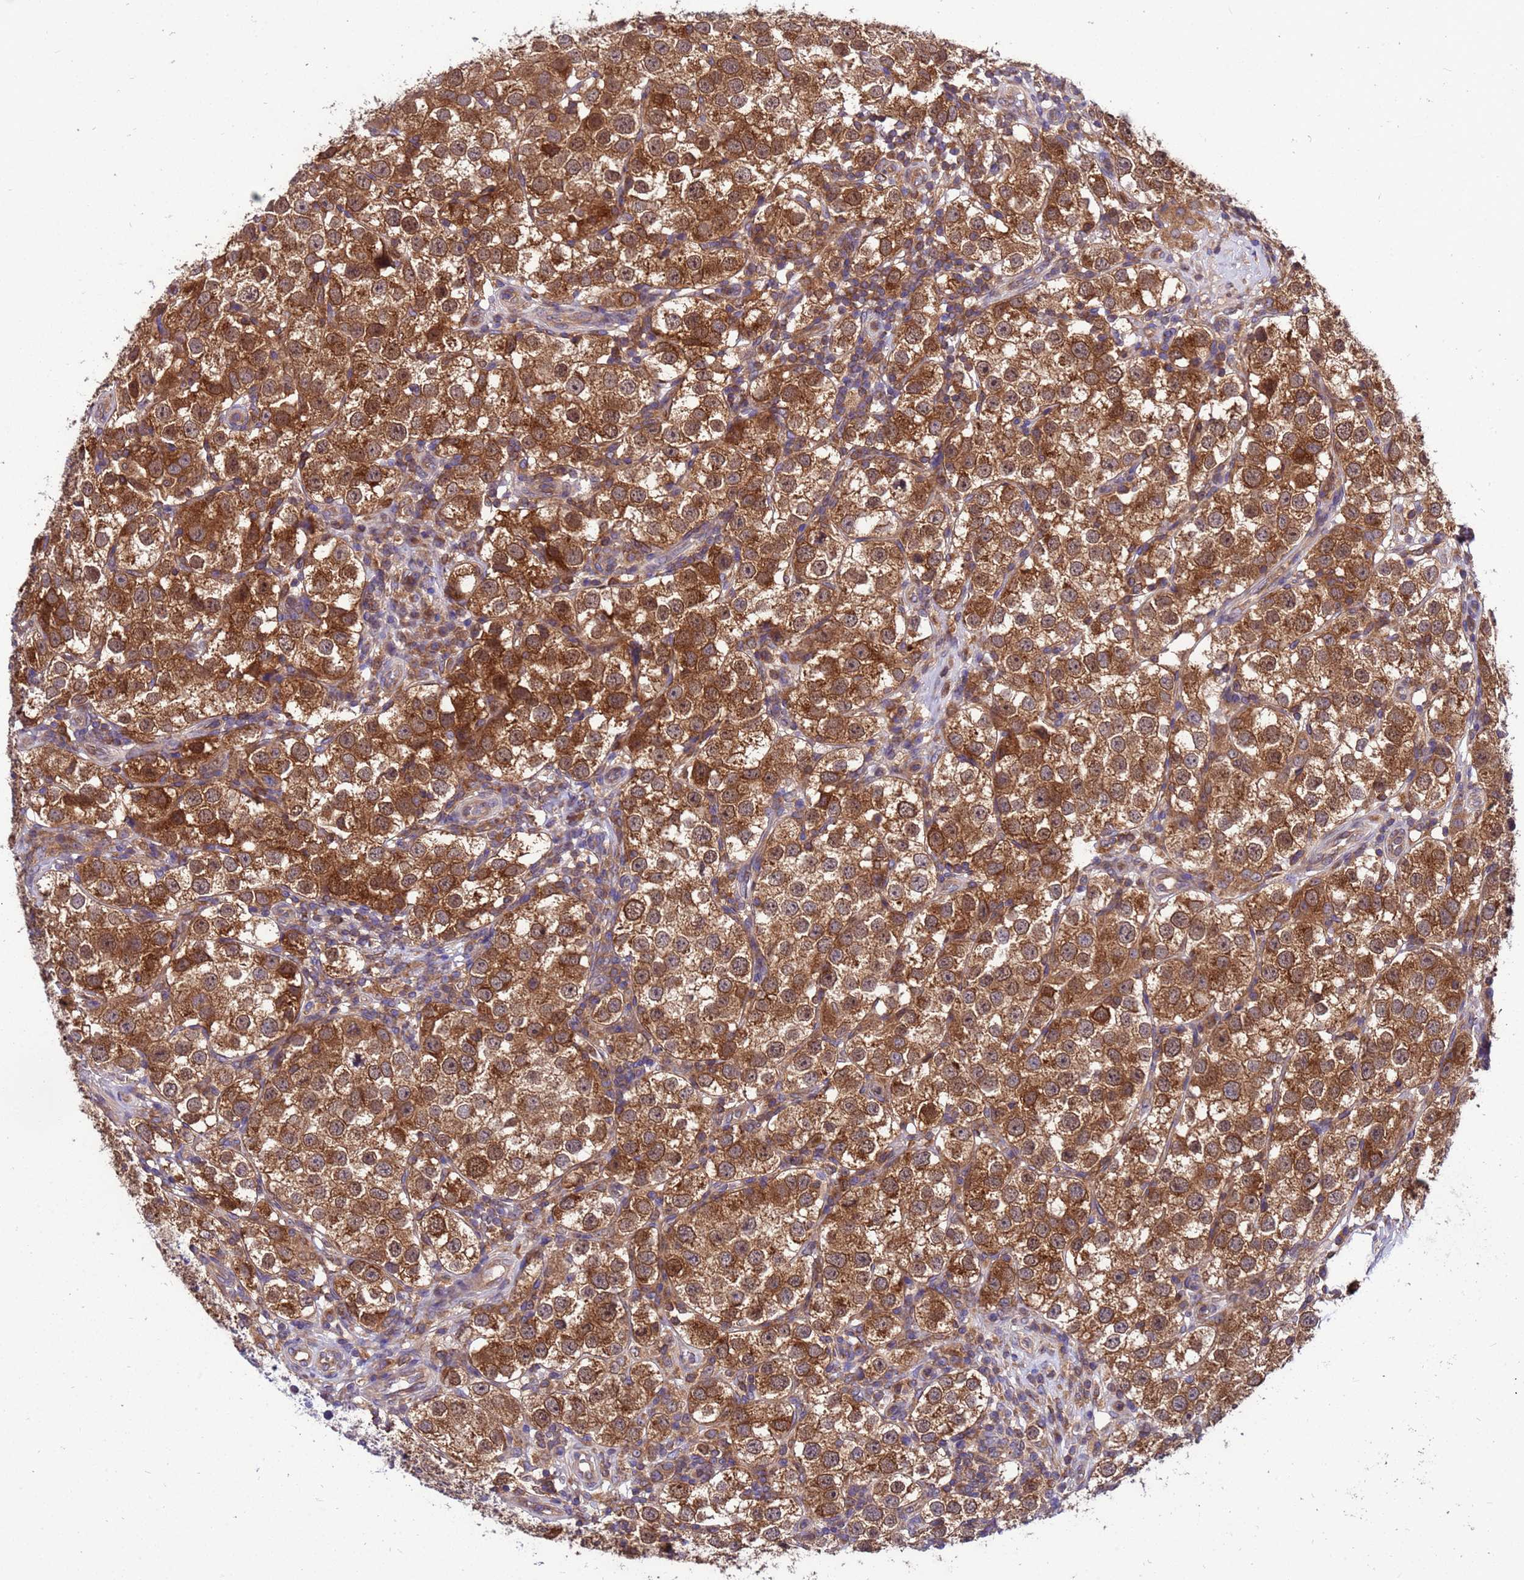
{"staining": {"intensity": "strong", "quantity": "25%-75%", "location": "cytoplasmic/membranous"}, "tissue": "testis cancer", "cell_type": "Tumor cells", "image_type": "cancer", "snomed": [{"axis": "morphology", "description": "Seminoma, NOS"}, {"axis": "topography", "description": "Testis"}], "caption": "Testis cancer (seminoma) stained with a protein marker demonstrates strong staining in tumor cells.", "gene": "GET3", "patient": {"sex": "male", "age": 37}}